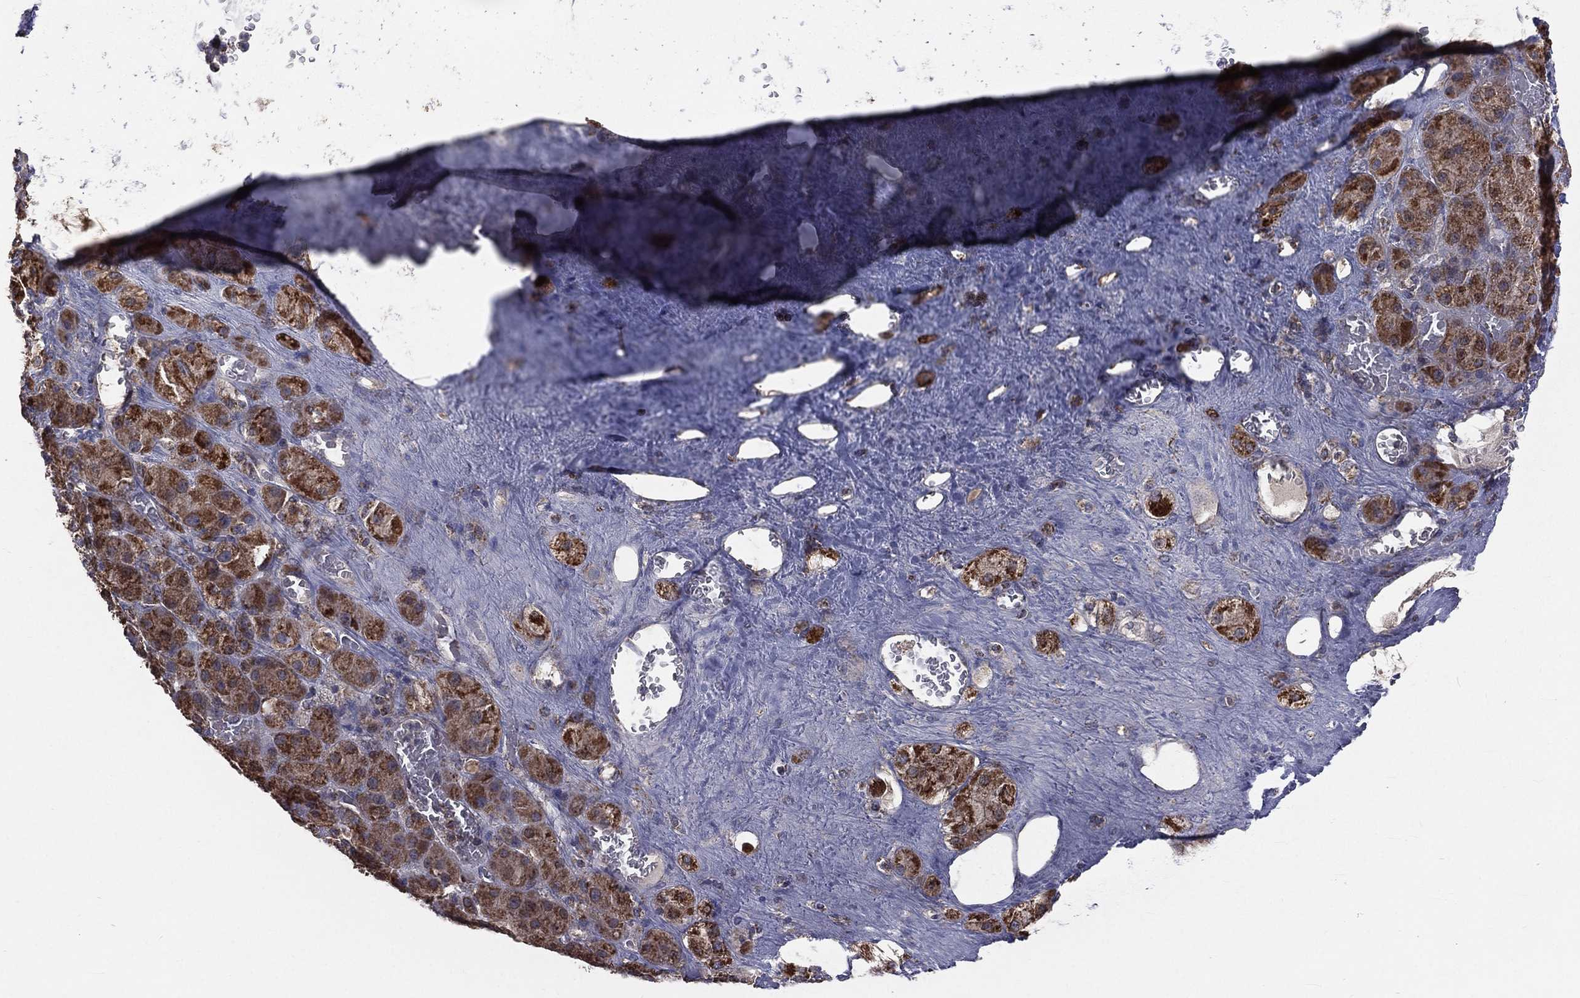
{"staining": {"intensity": "strong", "quantity": ">75%", "location": "cytoplasmic/membranous"}, "tissue": "adrenal gland", "cell_type": "Glandular cells", "image_type": "normal", "snomed": [{"axis": "morphology", "description": "Normal tissue, NOS"}, {"axis": "topography", "description": "Adrenal gland"}], "caption": "Adrenal gland stained for a protein (brown) demonstrates strong cytoplasmic/membranous positive positivity in about >75% of glandular cells.", "gene": "GPD1", "patient": {"sex": "male", "age": 70}}